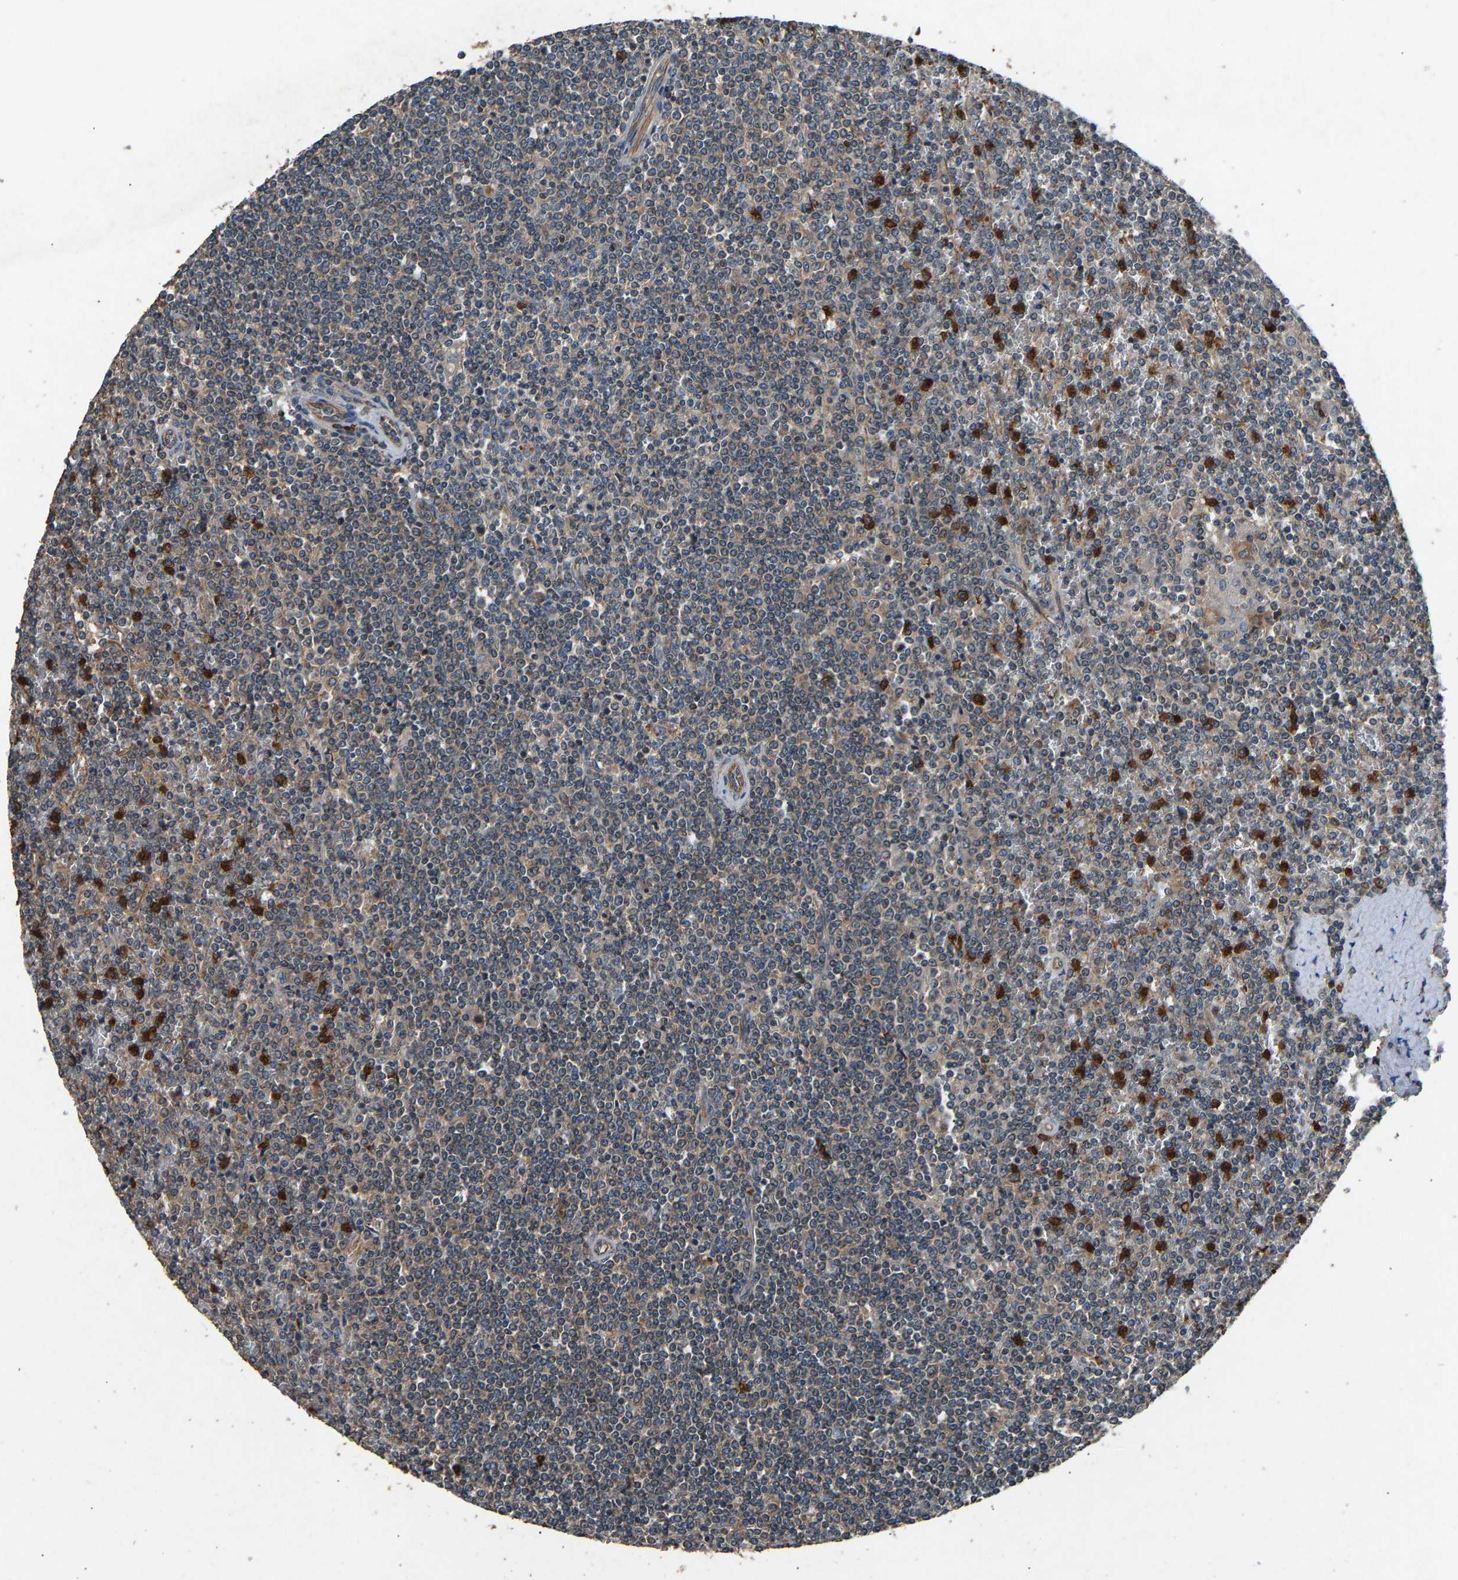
{"staining": {"intensity": "weak", "quantity": ">75%", "location": "cytoplasmic/membranous"}, "tissue": "lymphoma", "cell_type": "Tumor cells", "image_type": "cancer", "snomed": [{"axis": "morphology", "description": "Malignant lymphoma, non-Hodgkin's type, Low grade"}, {"axis": "topography", "description": "Spleen"}], "caption": "About >75% of tumor cells in human malignant lymphoma, non-Hodgkin's type (low-grade) reveal weak cytoplasmic/membranous protein staining as visualized by brown immunohistochemical staining.", "gene": "PPID", "patient": {"sex": "female", "age": 19}}